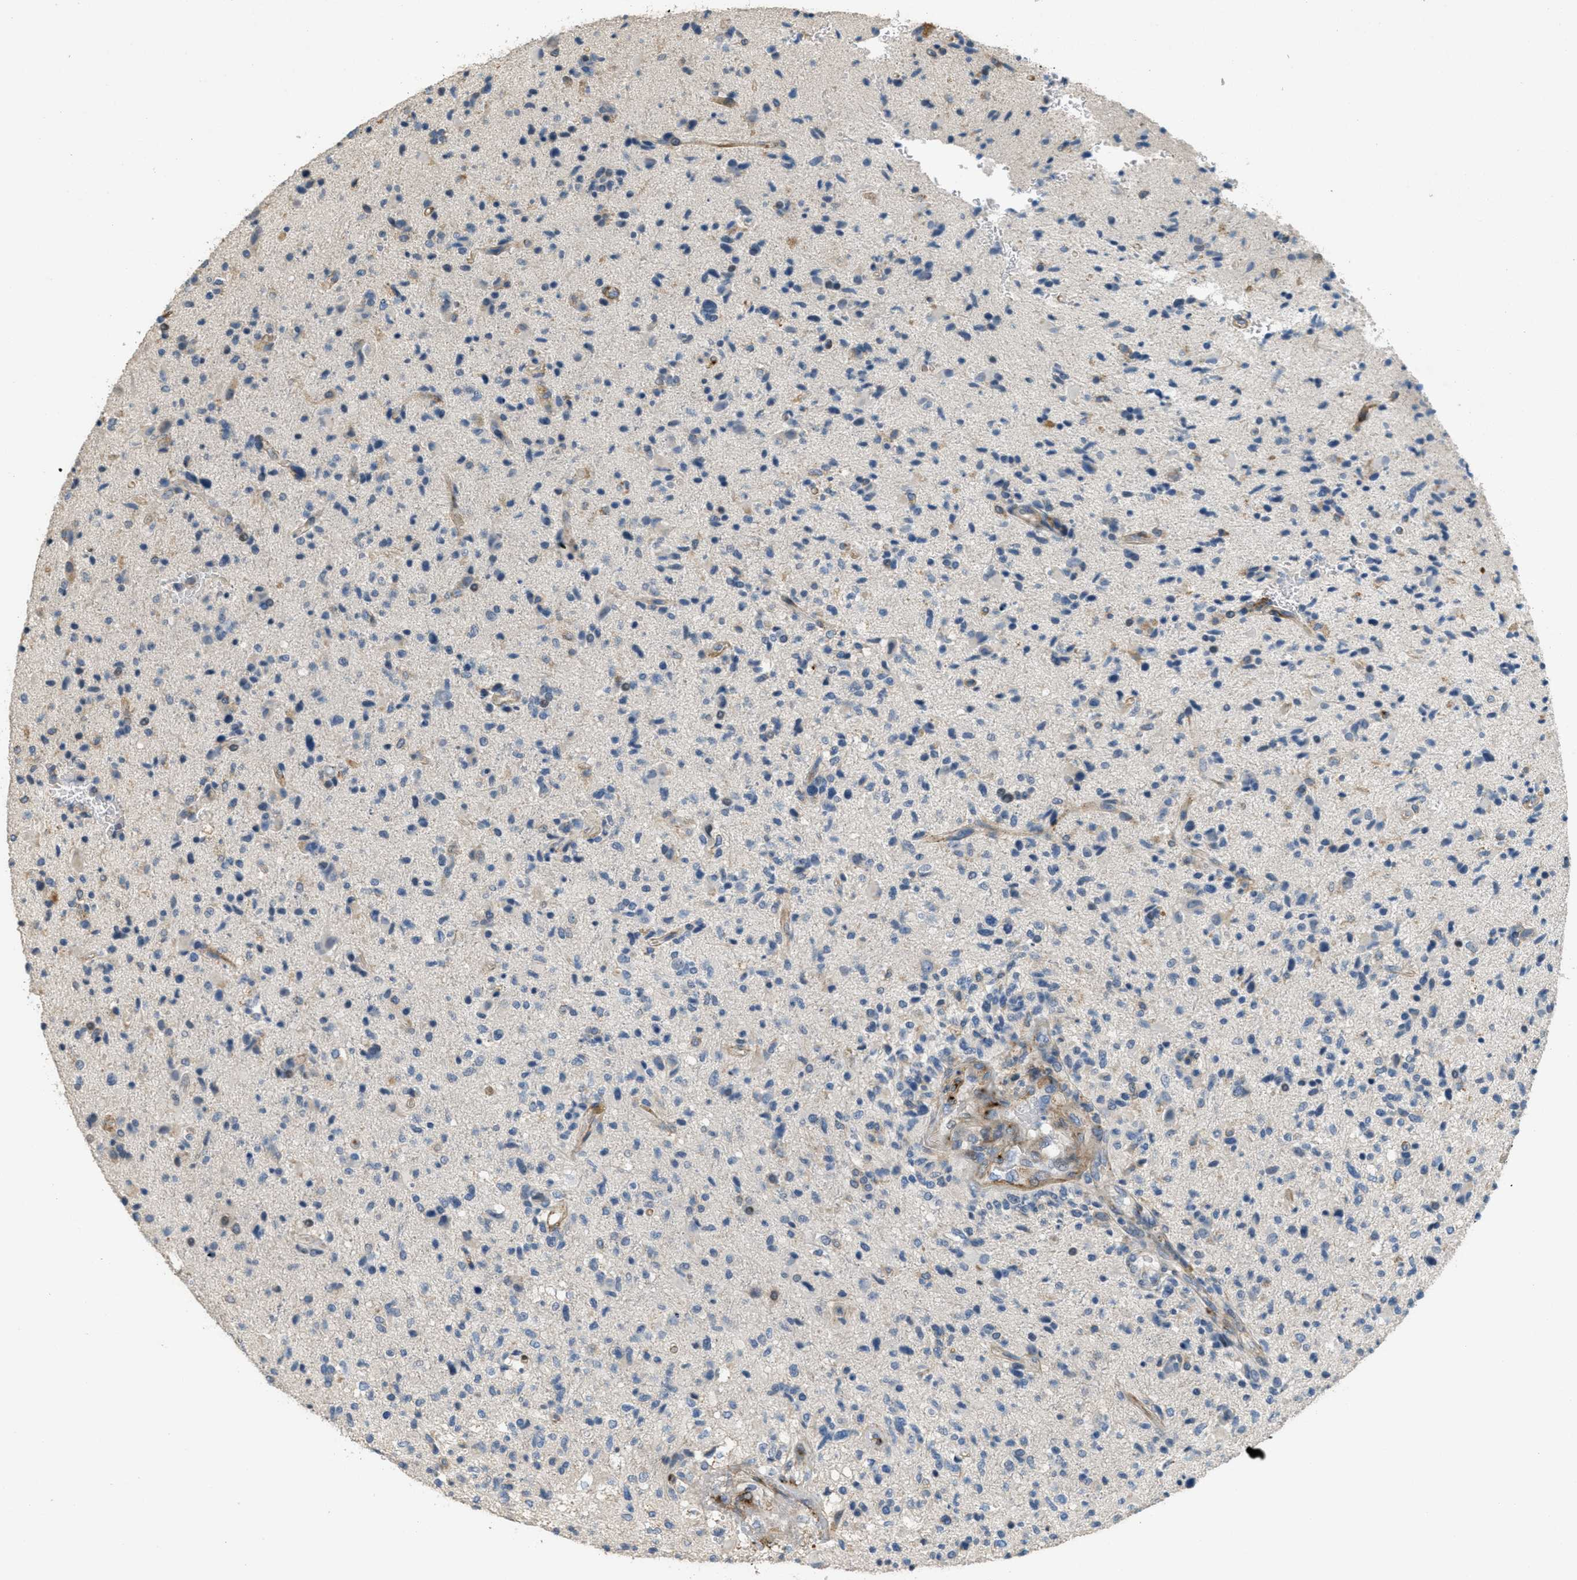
{"staining": {"intensity": "negative", "quantity": "none", "location": "none"}, "tissue": "glioma", "cell_type": "Tumor cells", "image_type": "cancer", "snomed": [{"axis": "morphology", "description": "Glioma, malignant, High grade"}, {"axis": "topography", "description": "Brain"}], "caption": "A photomicrograph of glioma stained for a protein exhibits no brown staining in tumor cells.", "gene": "ADCY5", "patient": {"sex": "male", "age": 72}}